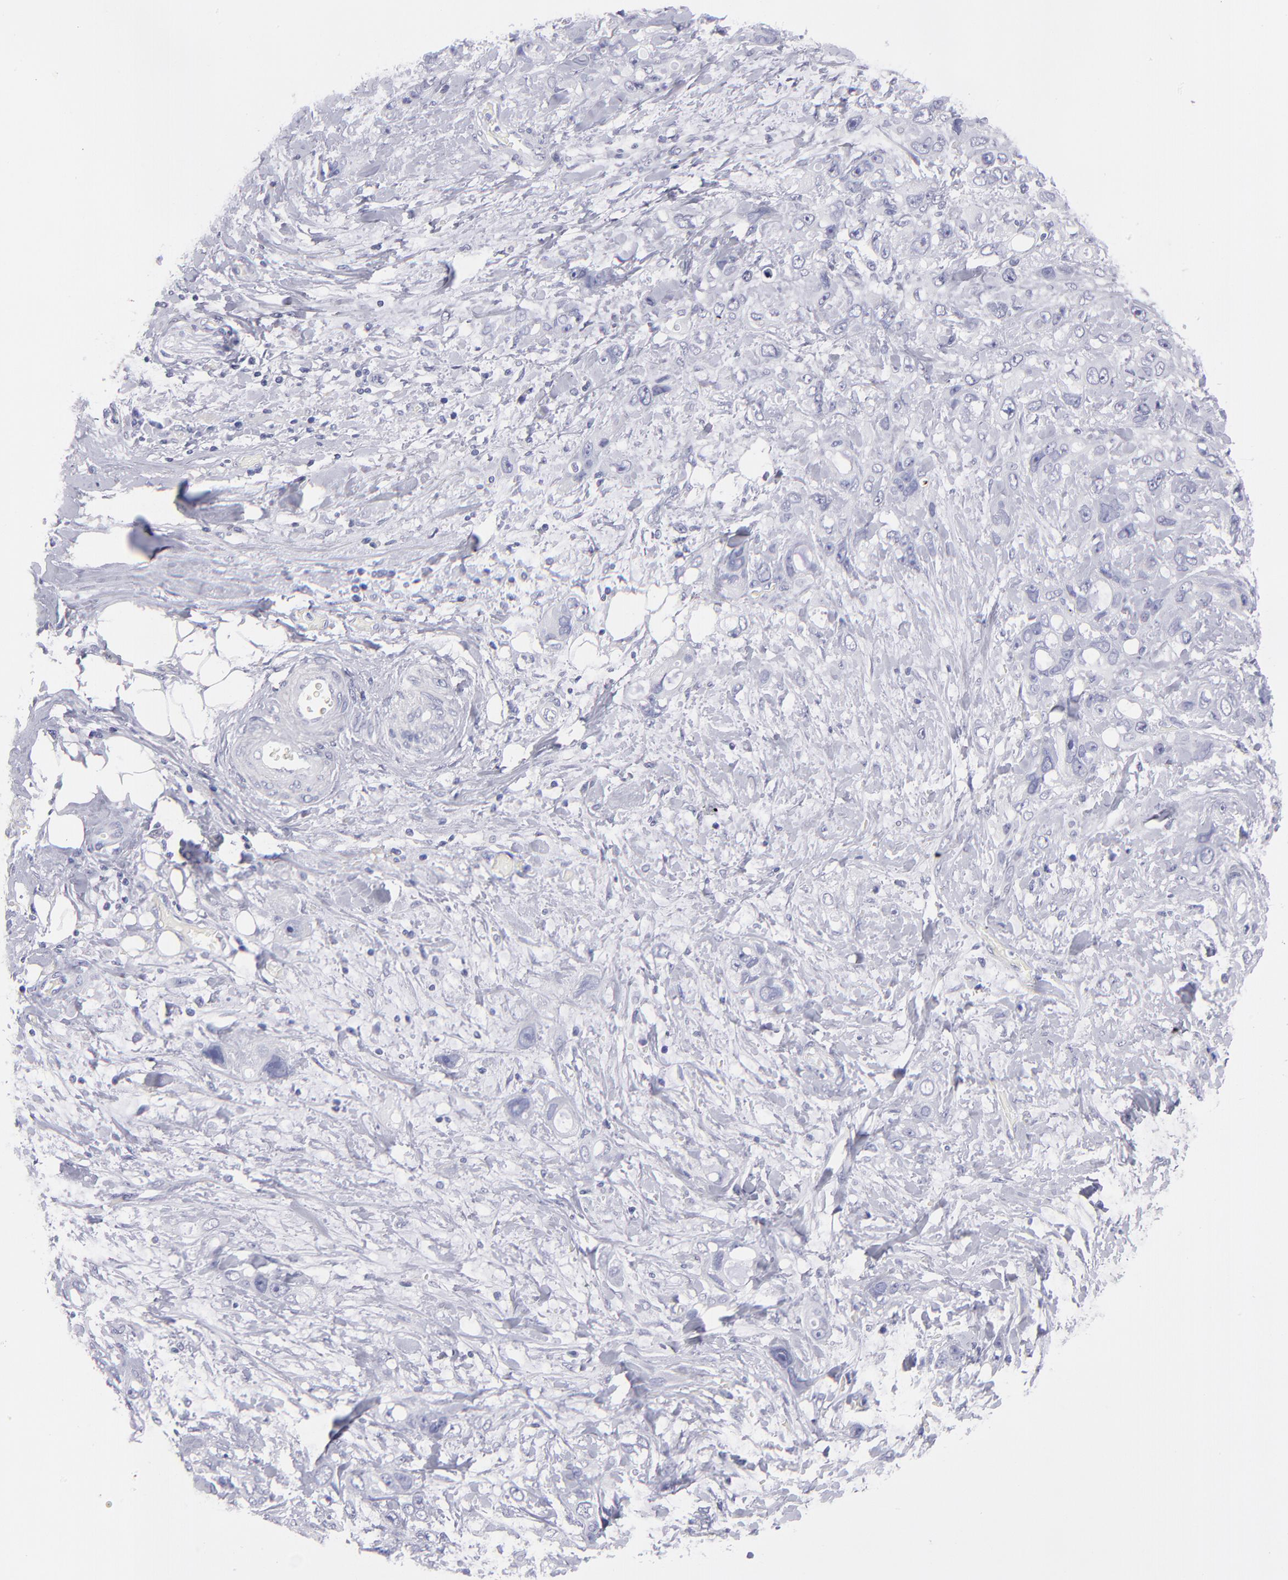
{"staining": {"intensity": "negative", "quantity": "none", "location": "none"}, "tissue": "stomach cancer", "cell_type": "Tumor cells", "image_type": "cancer", "snomed": [{"axis": "morphology", "description": "Adenocarcinoma, NOS"}, {"axis": "topography", "description": "Stomach, upper"}], "caption": "The IHC micrograph has no significant staining in tumor cells of stomach cancer (adenocarcinoma) tissue. Nuclei are stained in blue.", "gene": "MB", "patient": {"sex": "male", "age": 47}}